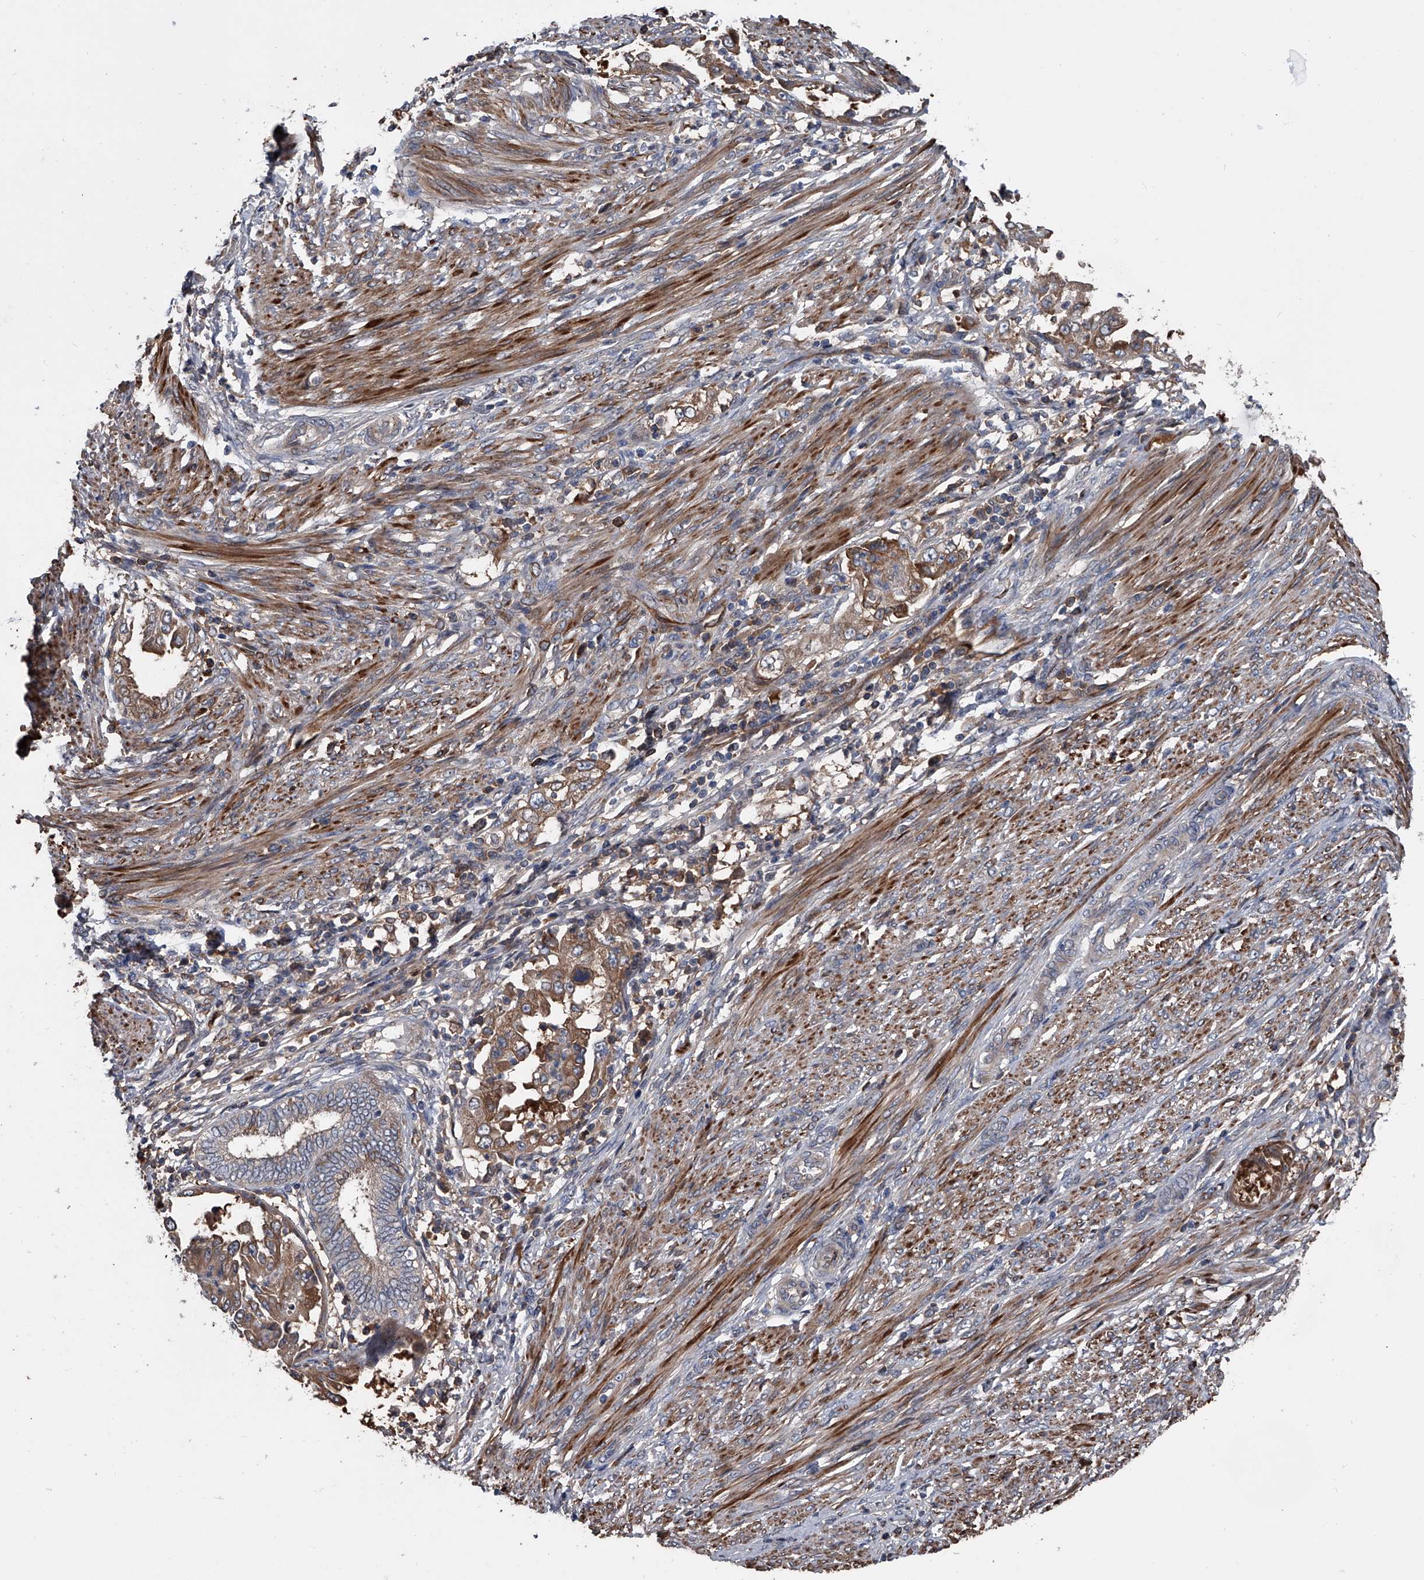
{"staining": {"intensity": "moderate", "quantity": ">75%", "location": "cytoplasmic/membranous"}, "tissue": "endometrial cancer", "cell_type": "Tumor cells", "image_type": "cancer", "snomed": [{"axis": "morphology", "description": "Adenocarcinoma, NOS"}, {"axis": "topography", "description": "Endometrium"}], "caption": "Protein analysis of endometrial cancer tissue shows moderate cytoplasmic/membranous positivity in about >75% of tumor cells.", "gene": "KIF13A", "patient": {"sex": "female", "age": 85}}